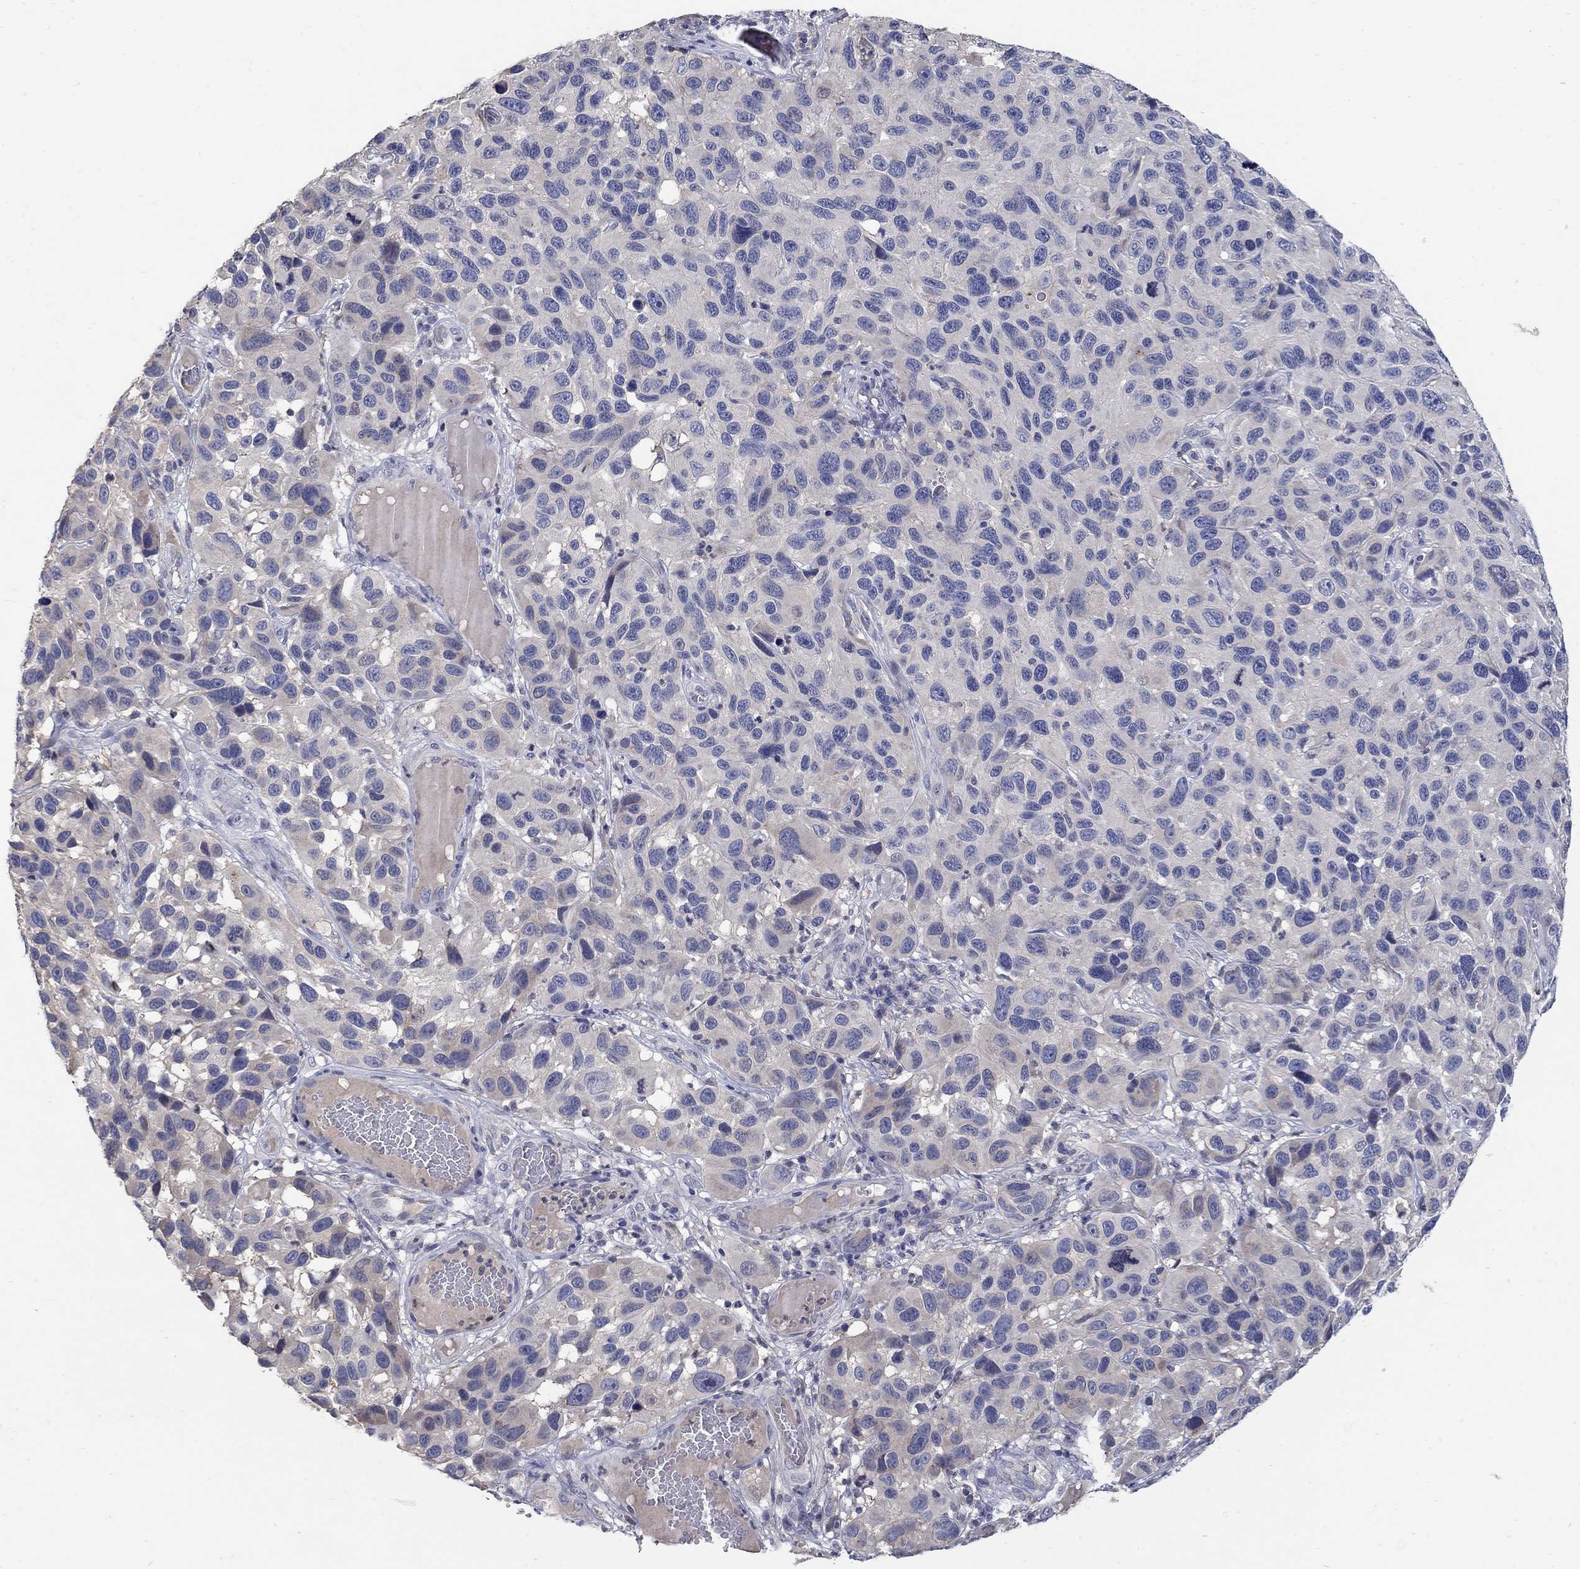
{"staining": {"intensity": "negative", "quantity": "none", "location": "none"}, "tissue": "melanoma", "cell_type": "Tumor cells", "image_type": "cancer", "snomed": [{"axis": "morphology", "description": "Malignant melanoma, NOS"}, {"axis": "topography", "description": "Skin"}], "caption": "Photomicrograph shows no significant protein staining in tumor cells of malignant melanoma.", "gene": "CETN1", "patient": {"sex": "male", "age": 53}}